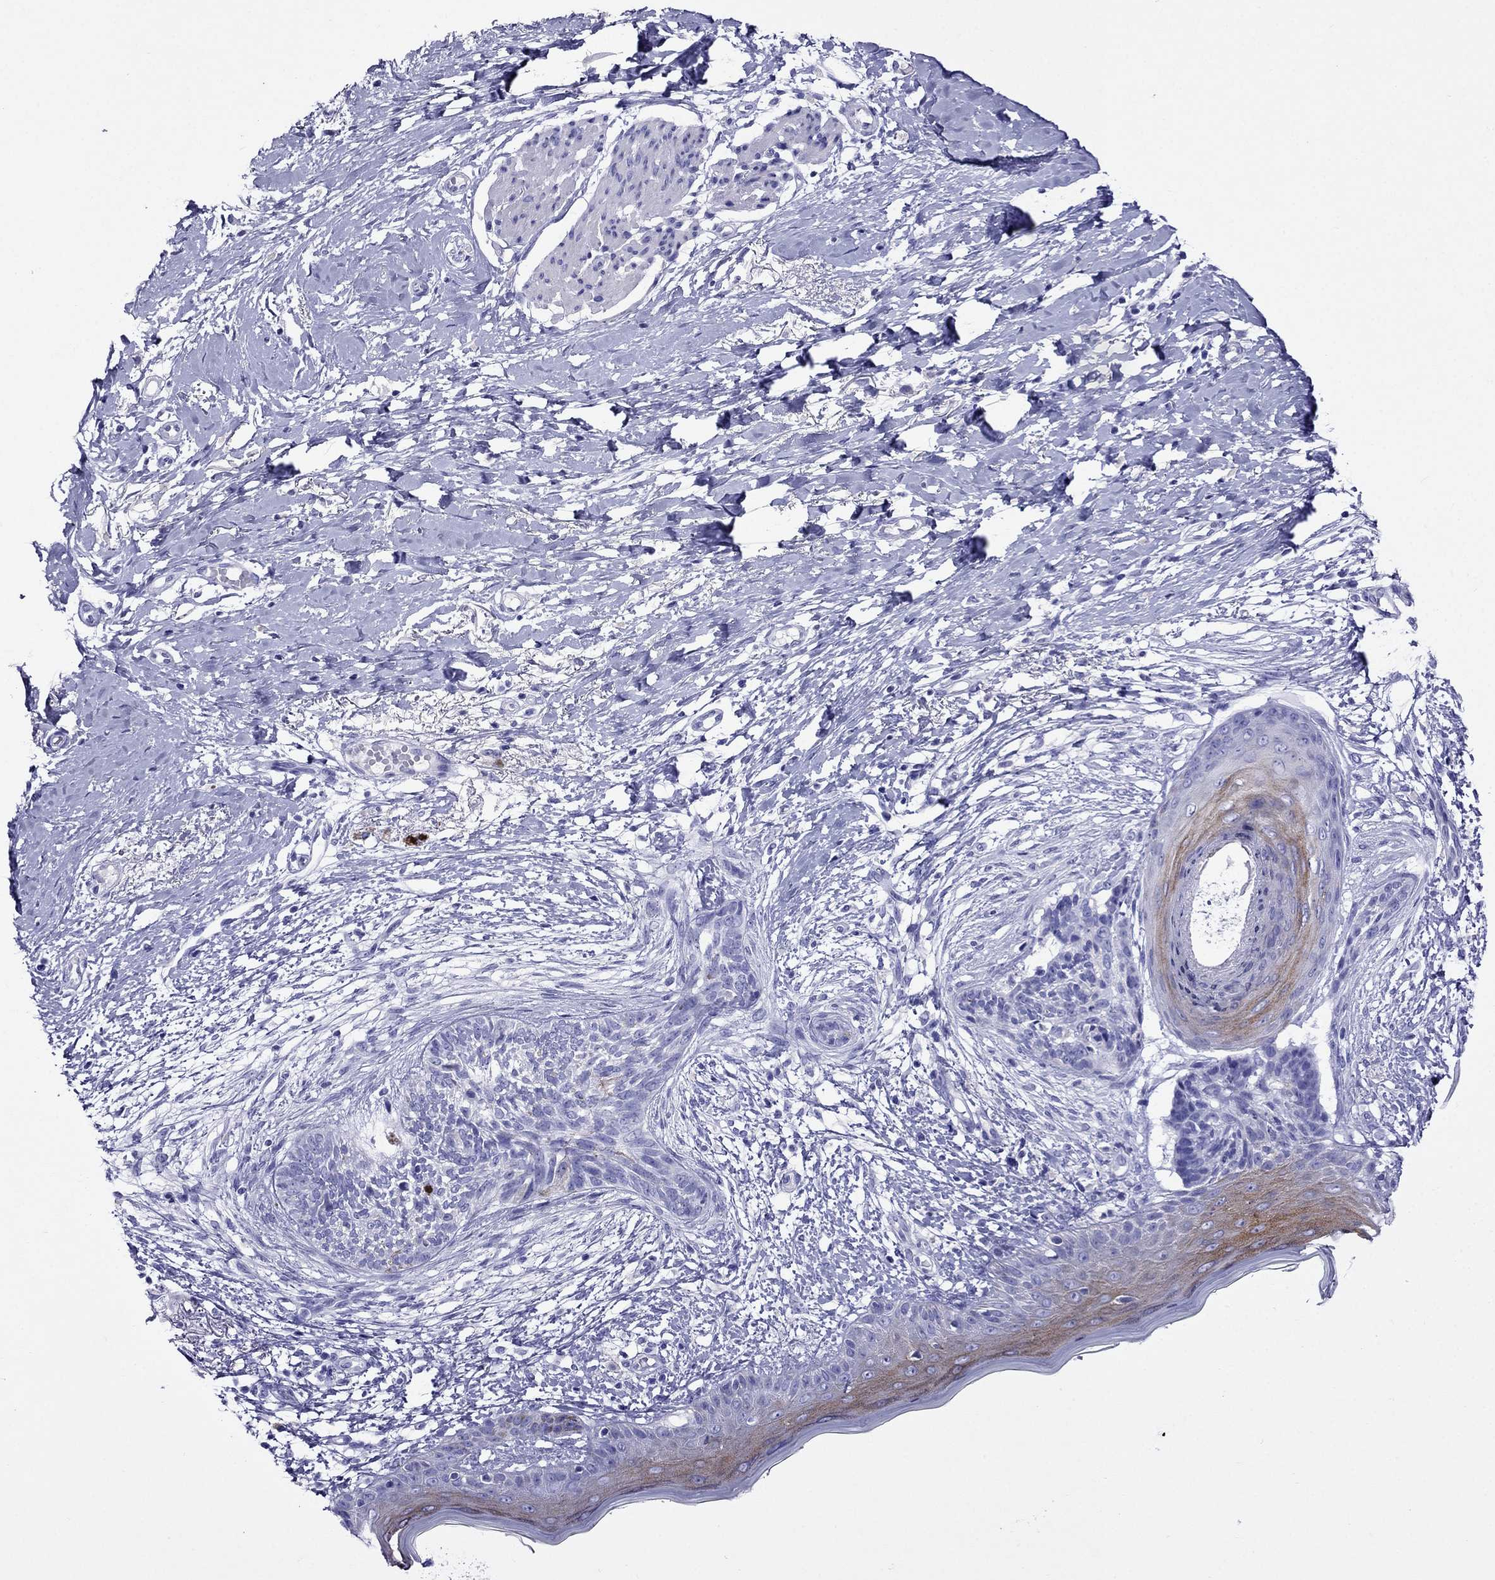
{"staining": {"intensity": "negative", "quantity": "none", "location": "none"}, "tissue": "skin cancer", "cell_type": "Tumor cells", "image_type": "cancer", "snomed": [{"axis": "morphology", "description": "Normal tissue, NOS"}, {"axis": "morphology", "description": "Basal cell carcinoma"}, {"axis": "topography", "description": "Skin"}], "caption": "A high-resolution image shows immunohistochemistry (IHC) staining of skin cancer, which demonstrates no significant staining in tumor cells.", "gene": "CRYBA1", "patient": {"sex": "male", "age": 84}}